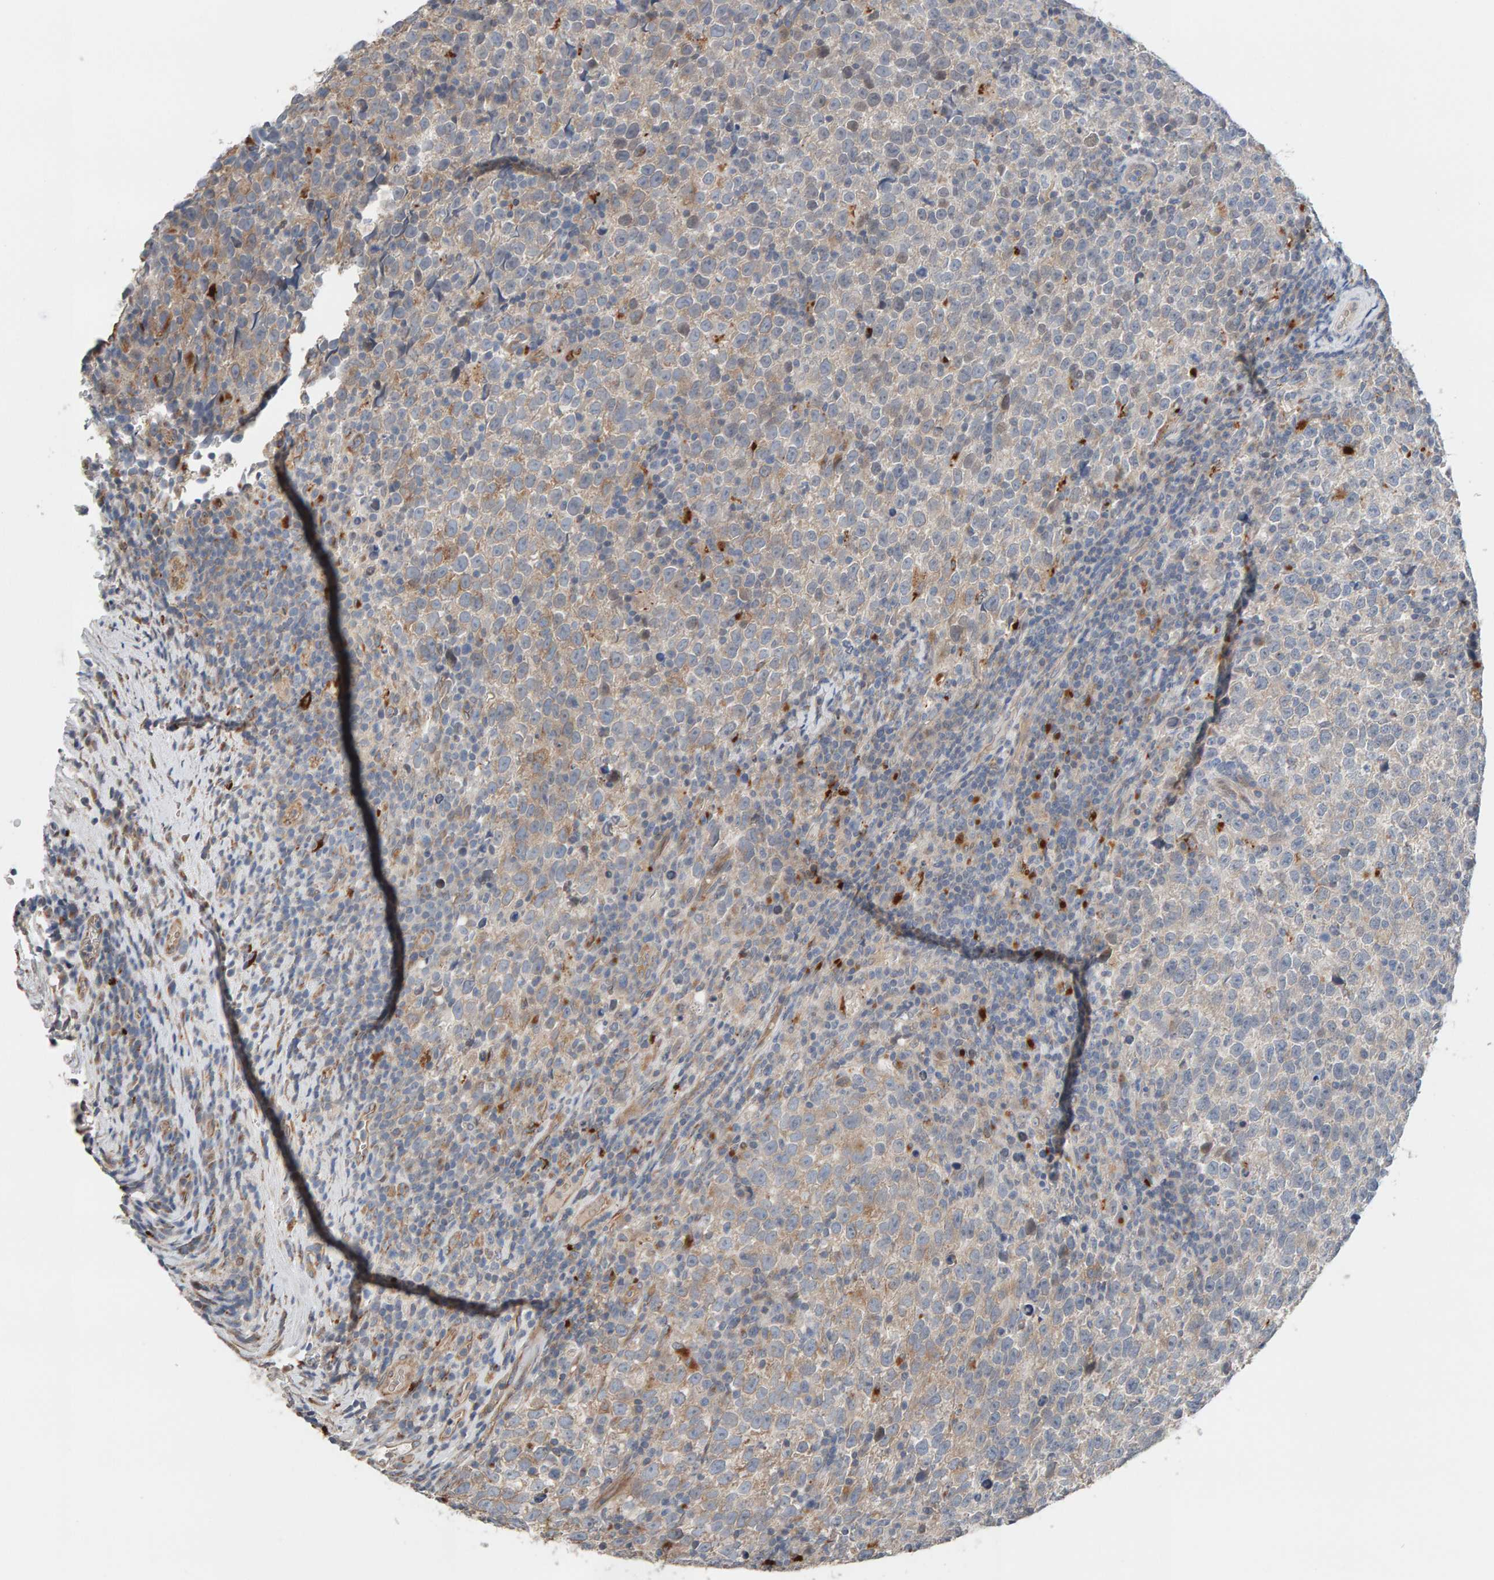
{"staining": {"intensity": "weak", "quantity": "25%-75%", "location": "cytoplasmic/membranous"}, "tissue": "testis cancer", "cell_type": "Tumor cells", "image_type": "cancer", "snomed": [{"axis": "morphology", "description": "Normal tissue, NOS"}, {"axis": "morphology", "description": "Seminoma, NOS"}, {"axis": "topography", "description": "Testis"}], "caption": "Tumor cells reveal weak cytoplasmic/membranous staining in approximately 25%-75% of cells in testis cancer.", "gene": "IPPK", "patient": {"sex": "male", "age": 43}}